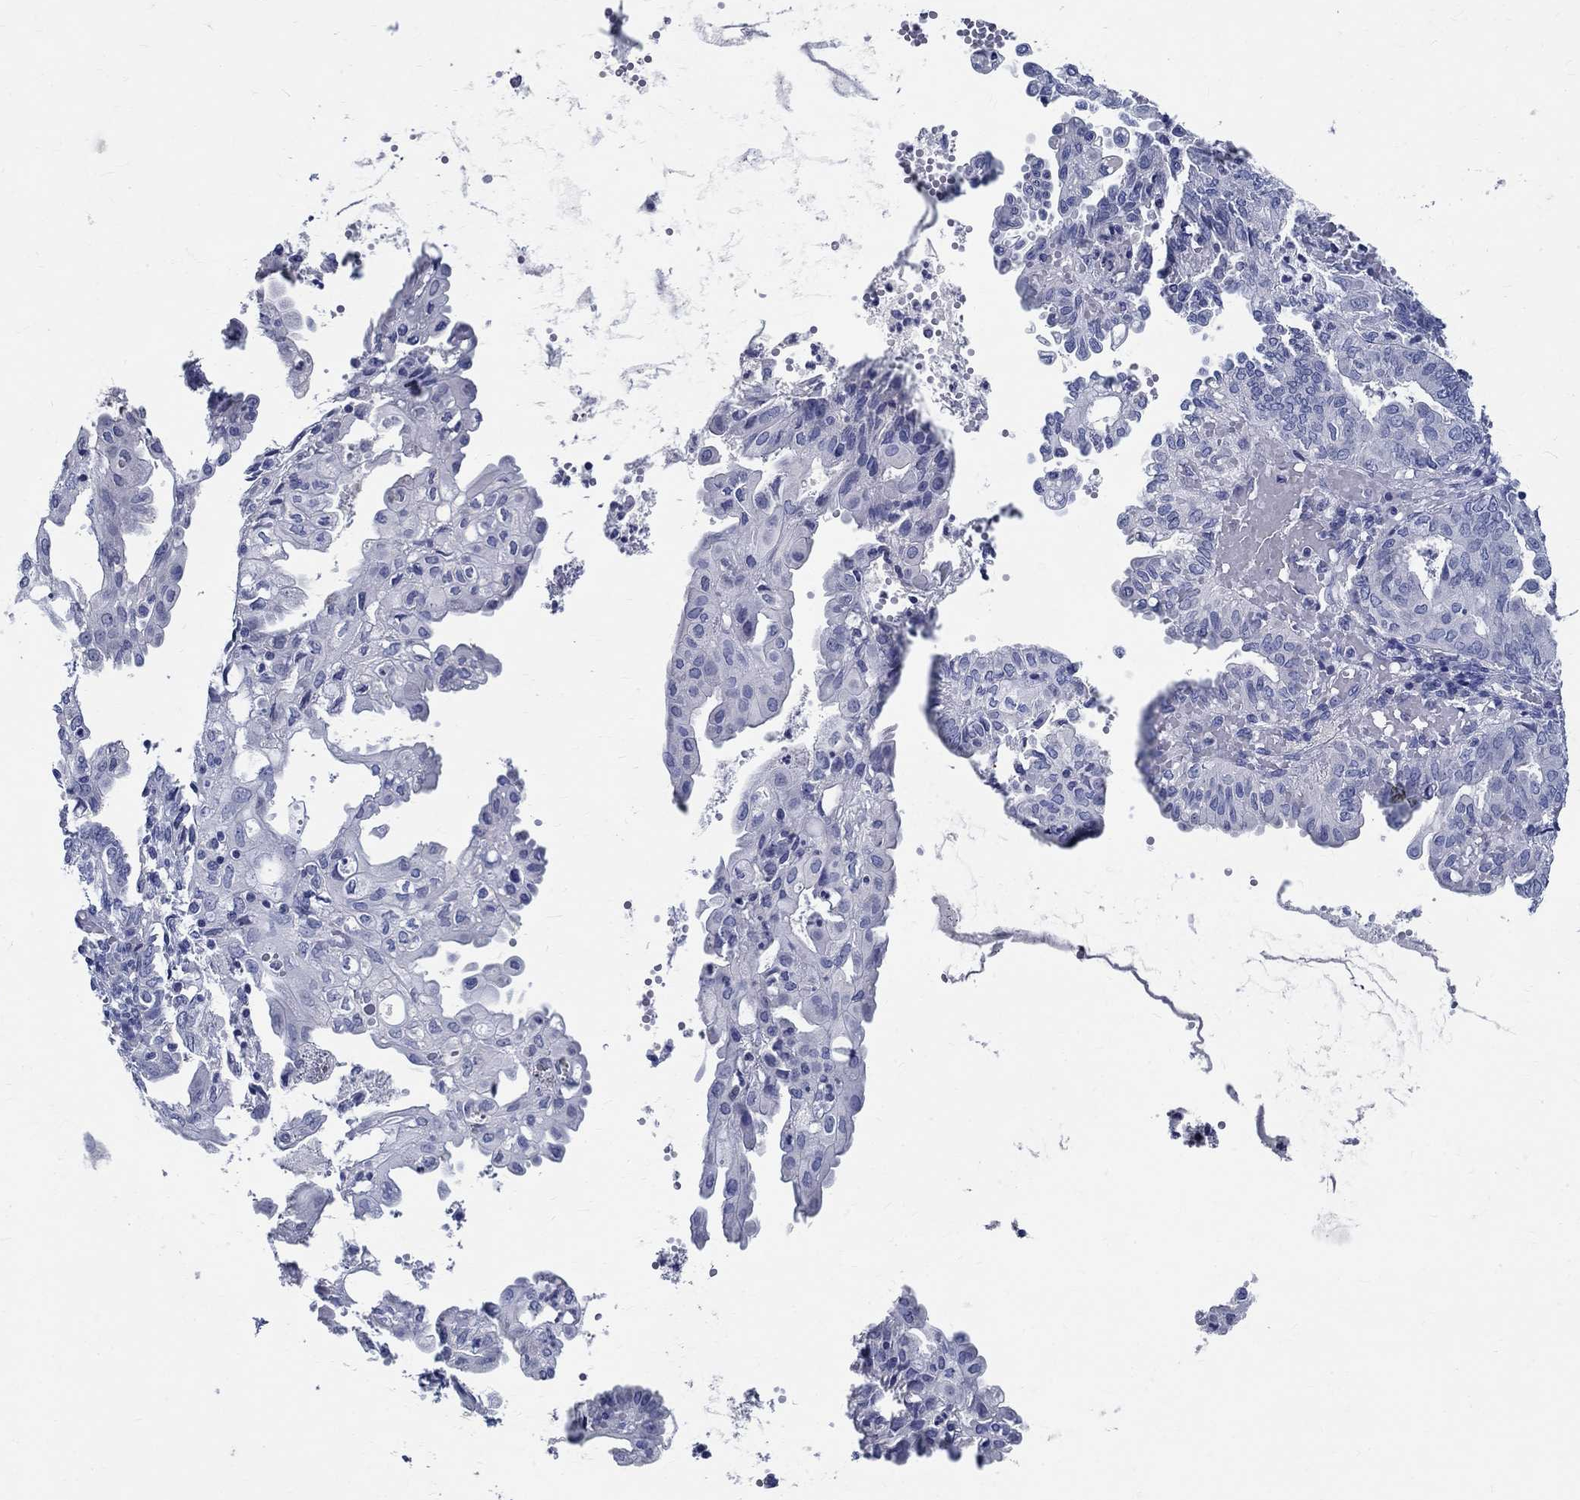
{"staining": {"intensity": "negative", "quantity": "none", "location": "none"}, "tissue": "endometrial cancer", "cell_type": "Tumor cells", "image_type": "cancer", "snomed": [{"axis": "morphology", "description": "Adenocarcinoma, NOS"}, {"axis": "topography", "description": "Endometrium"}], "caption": "Immunohistochemistry photomicrograph of human adenocarcinoma (endometrial) stained for a protein (brown), which shows no expression in tumor cells.", "gene": "CETN1", "patient": {"sex": "female", "age": 68}}